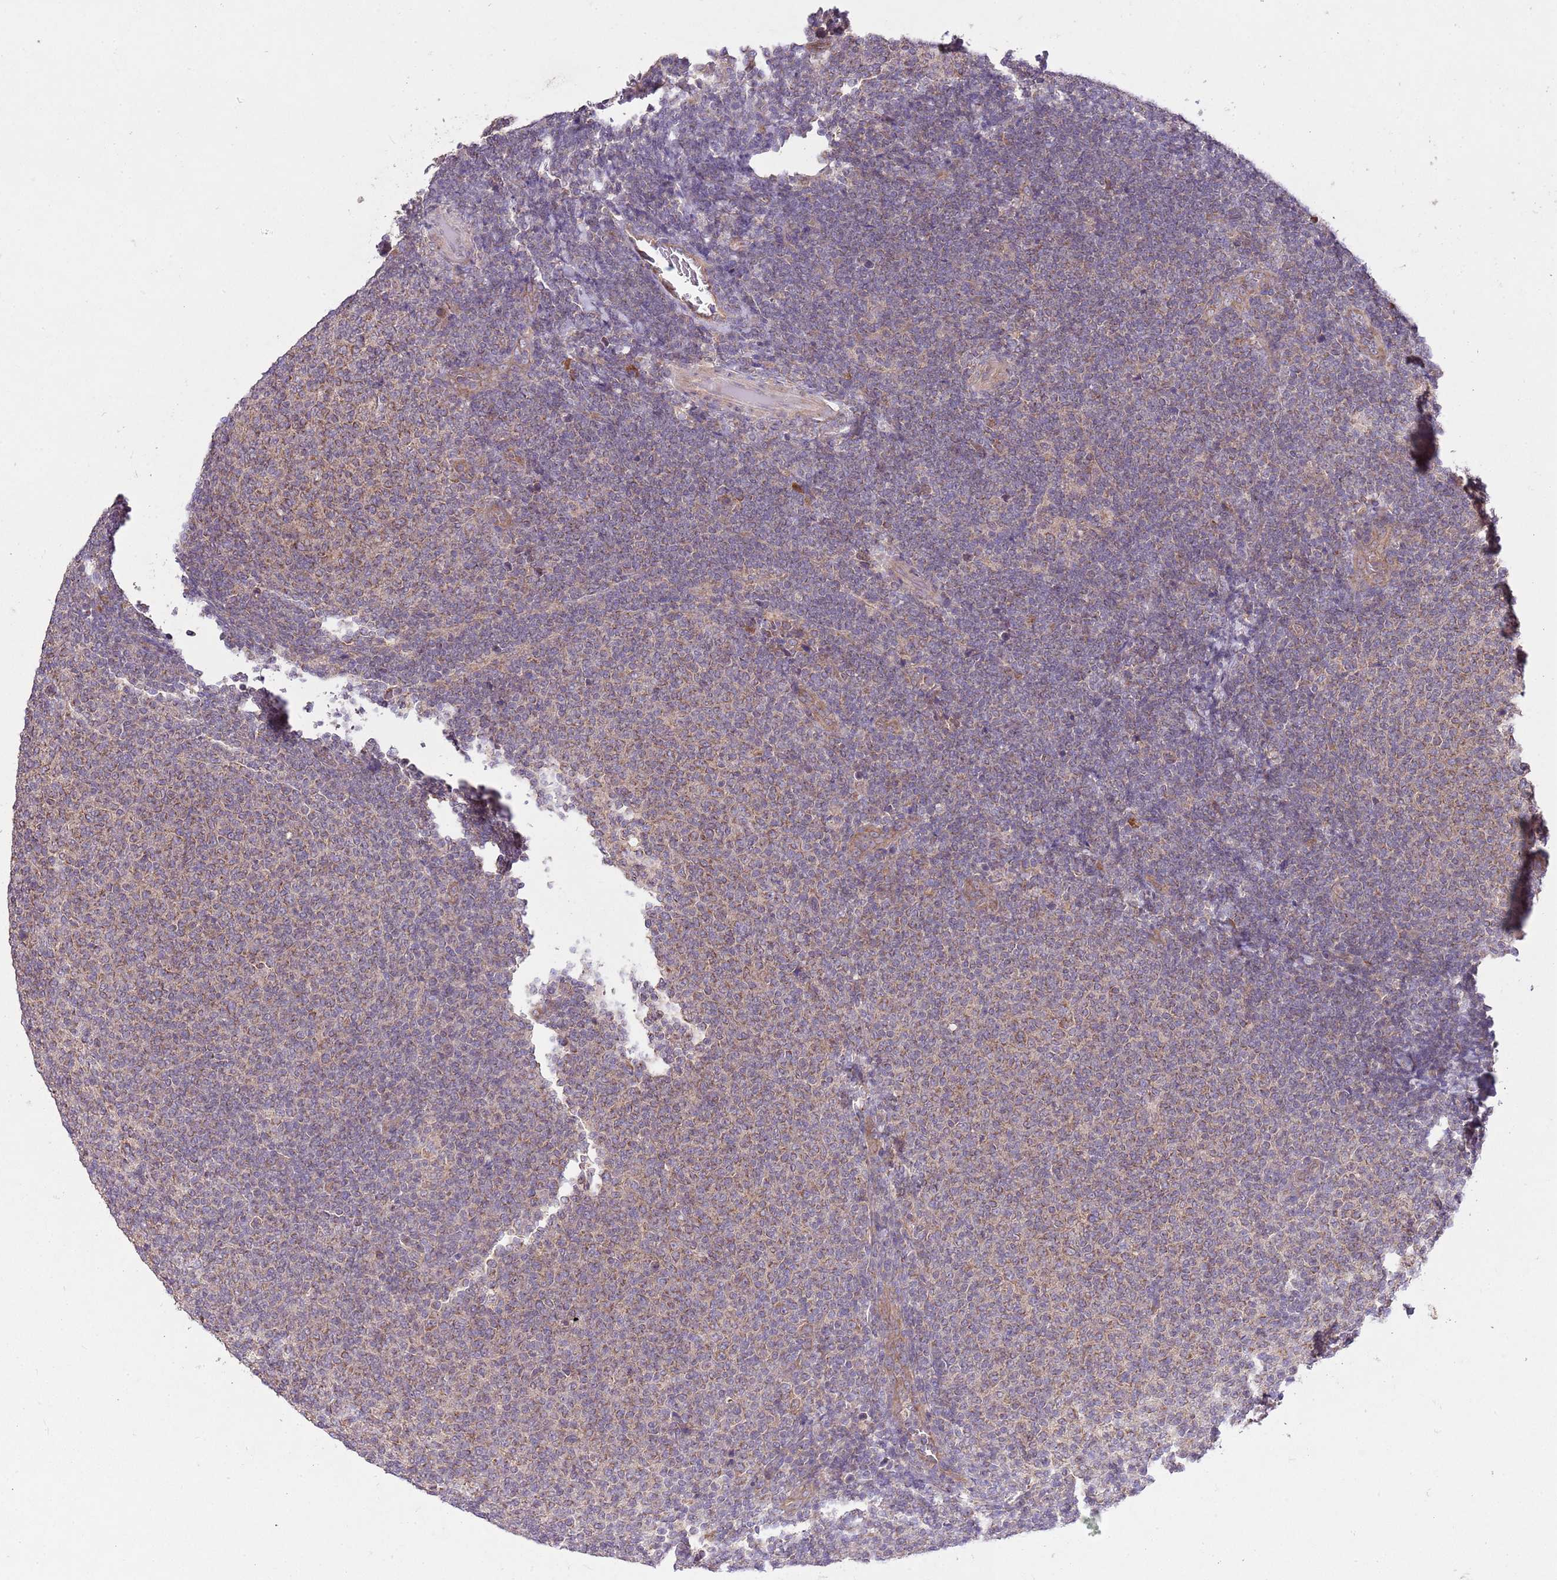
{"staining": {"intensity": "moderate", "quantity": "25%-75%", "location": "cytoplasmic/membranous"}, "tissue": "lymphoma", "cell_type": "Tumor cells", "image_type": "cancer", "snomed": [{"axis": "morphology", "description": "Malignant lymphoma, non-Hodgkin's type, Low grade"}, {"axis": "topography", "description": "Lymph node"}], "caption": "This is a micrograph of immunohistochemistry staining of lymphoma, which shows moderate positivity in the cytoplasmic/membranous of tumor cells.", "gene": "MFNG", "patient": {"sex": "male", "age": 66}}